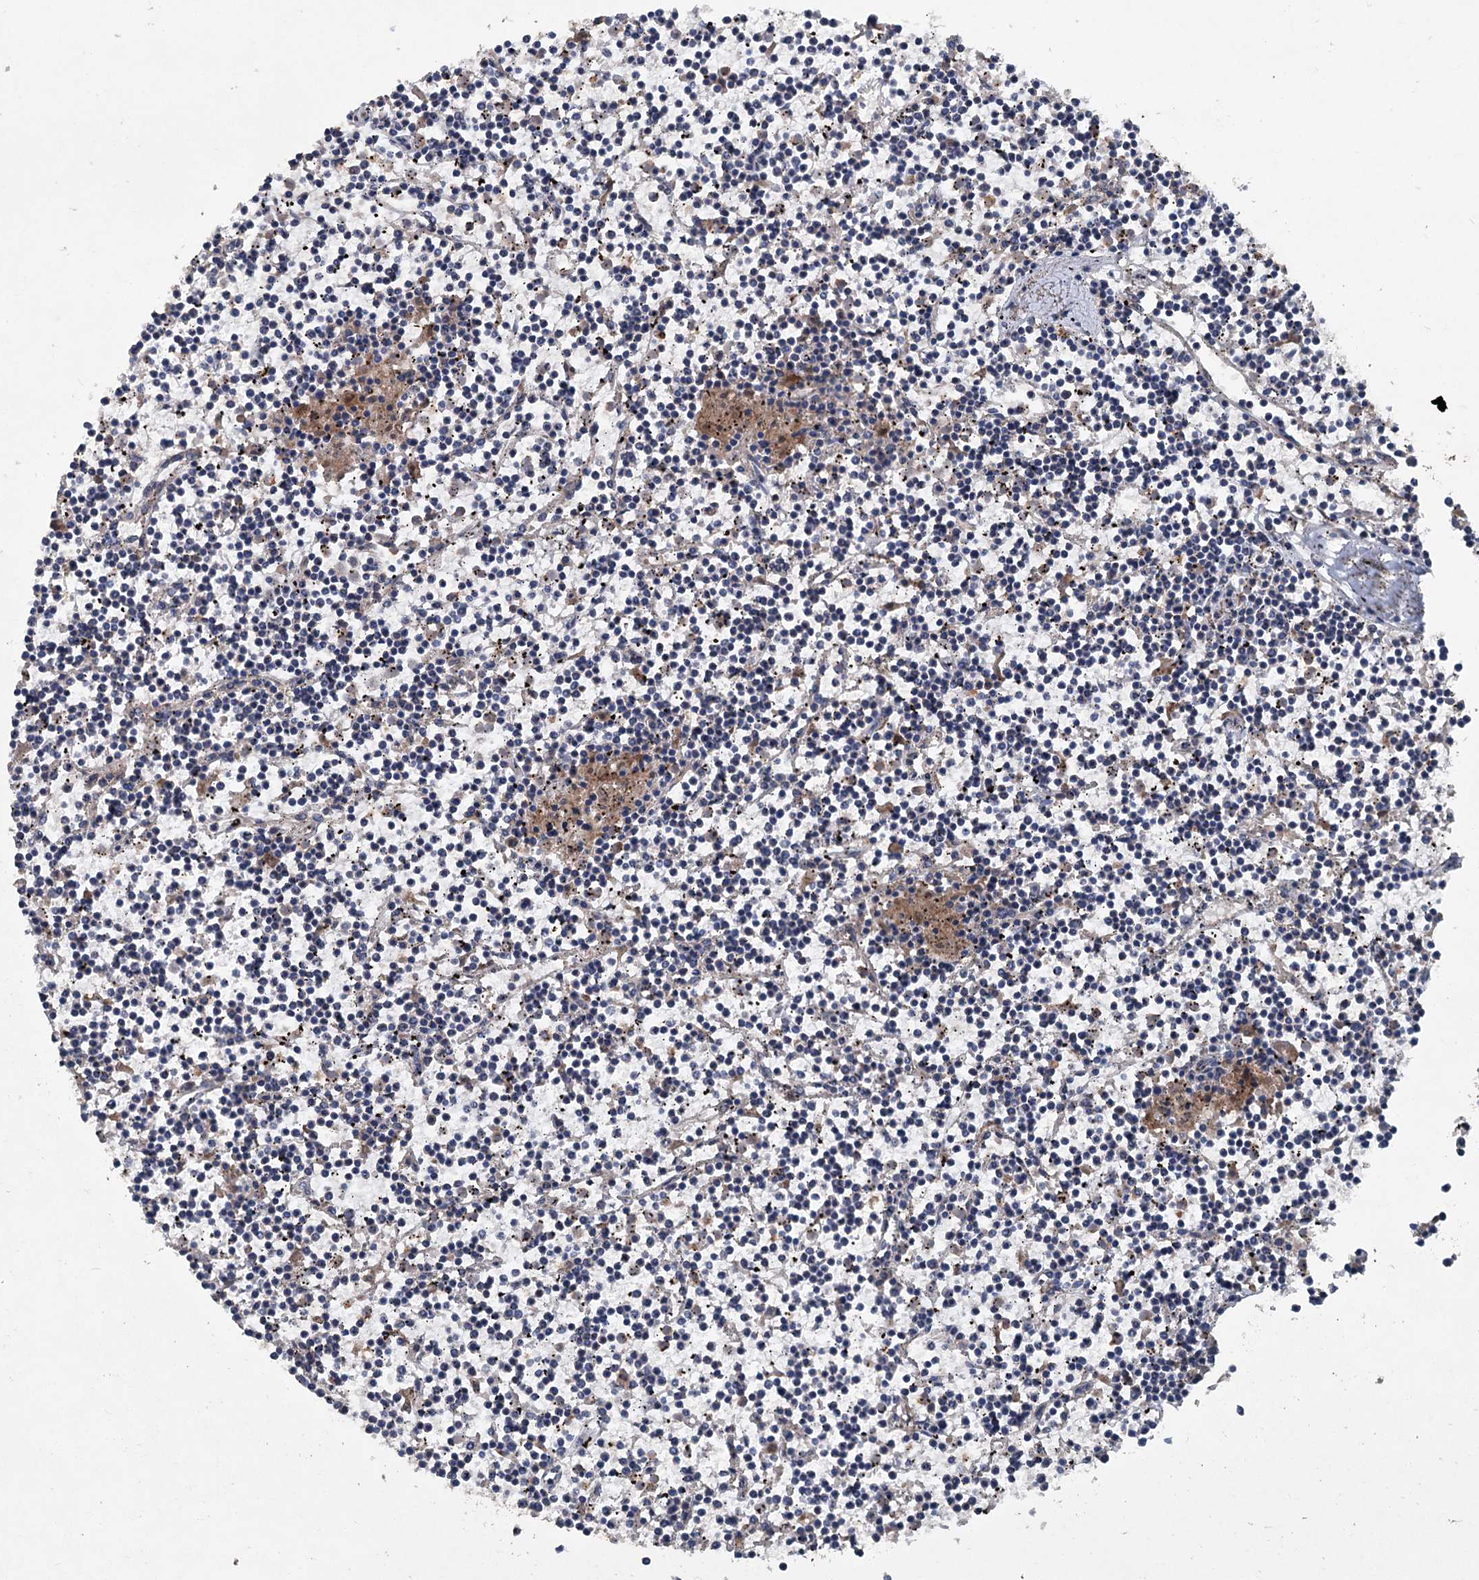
{"staining": {"intensity": "negative", "quantity": "none", "location": "none"}, "tissue": "lymphoma", "cell_type": "Tumor cells", "image_type": "cancer", "snomed": [{"axis": "morphology", "description": "Malignant lymphoma, non-Hodgkin's type, Low grade"}, {"axis": "topography", "description": "Spleen"}], "caption": "This is an immunohistochemistry image of human lymphoma. There is no positivity in tumor cells.", "gene": "TAPBPL", "patient": {"sex": "female", "age": 19}}